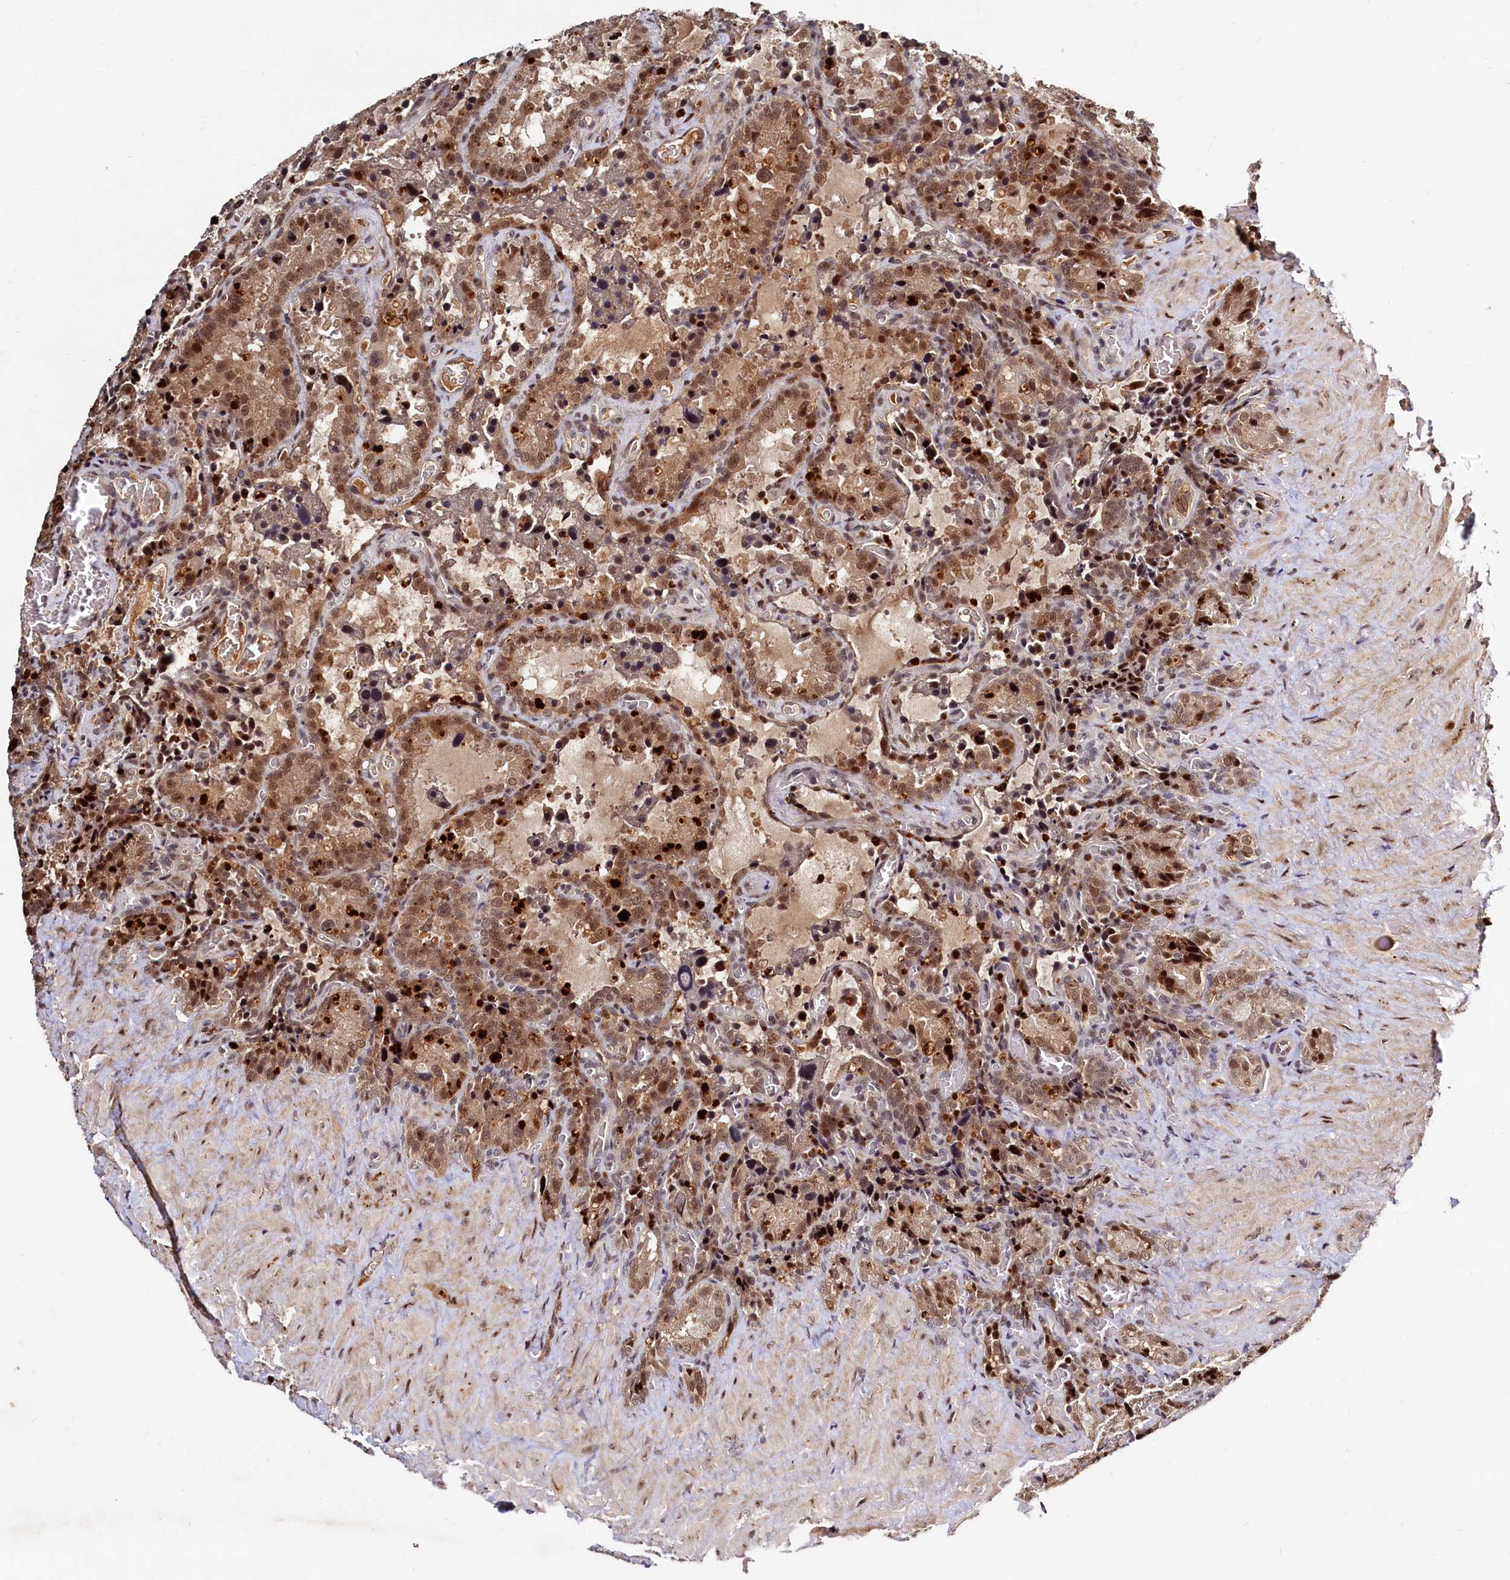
{"staining": {"intensity": "moderate", "quantity": ">75%", "location": "cytoplasmic/membranous,nuclear"}, "tissue": "seminal vesicle", "cell_type": "Glandular cells", "image_type": "normal", "snomed": [{"axis": "morphology", "description": "Normal tissue, NOS"}, {"axis": "topography", "description": "Seminal veicle"}], "caption": "Seminal vesicle stained with immunohistochemistry (IHC) exhibits moderate cytoplasmic/membranous,nuclear staining in approximately >75% of glandular cells.", "gene": "TRAPPC4", "patient": {"sex": "male", "age": 62}}